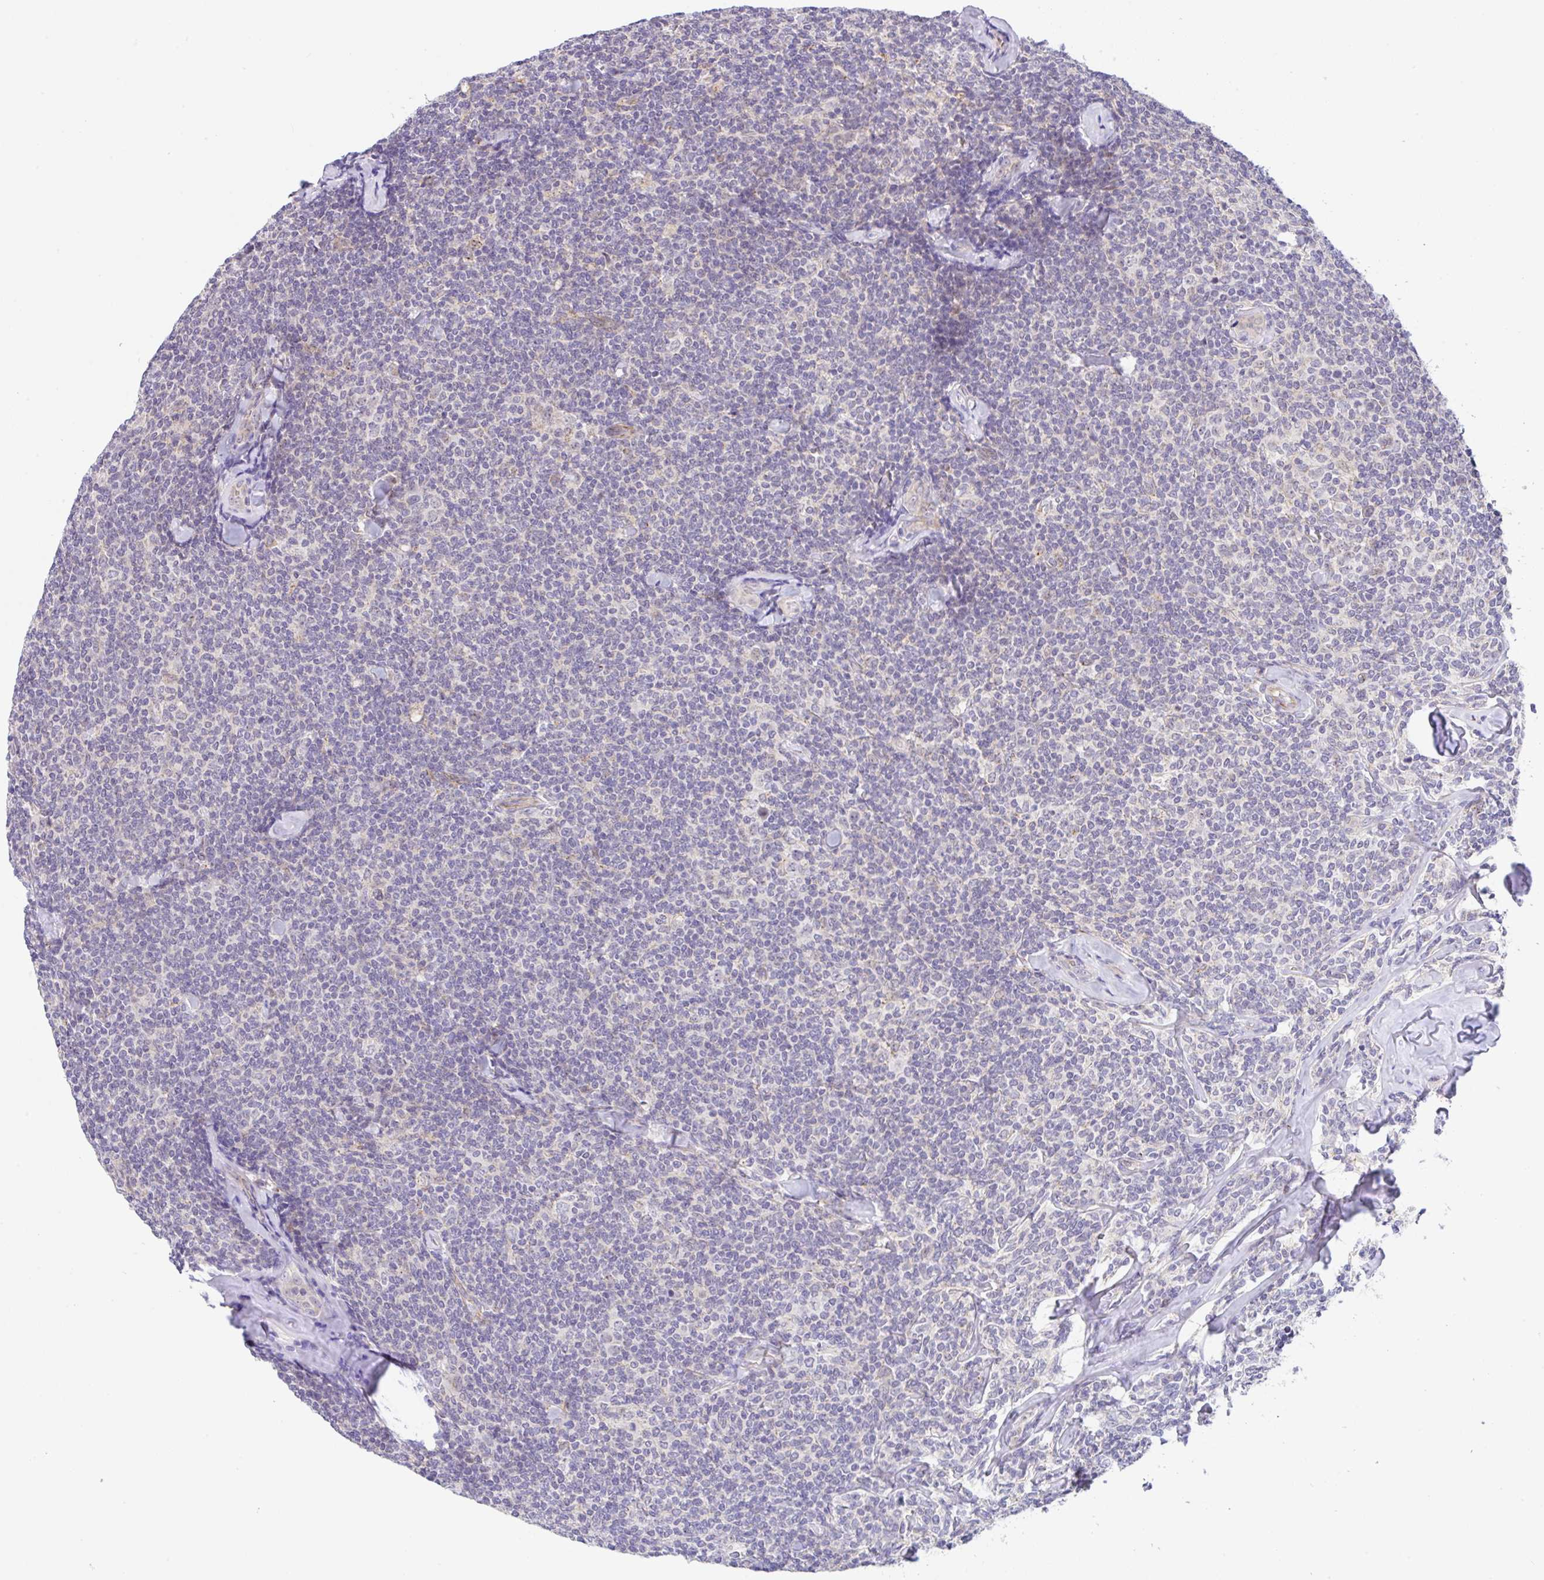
{"staining": {"intensity": "negative", "quantity": "none", "location": "none"}, "tissue": "lymphoma", "cell_type": "Tumor cells", "image_type": "cancer", "snomed": [{"axis": "morphology", "description": "Malignant lymphoma, non-Hodgkin's type, Low grade"}, {"axis": "topography", "description": "Lymph node"}], "caption": "The immunohistochemistry photomicrograph has no significant staining in tumor cells of malignant lymphoma, non-Hodgkin's type (low-grade) tissue. The staining is performed using DAB (3,3'-diaminobenzidine) brown chromogen with nuclei counter-stained in using hematoxylin.", "gene": "CGNL1", "patient": {"sex": "female", "age": 56}}